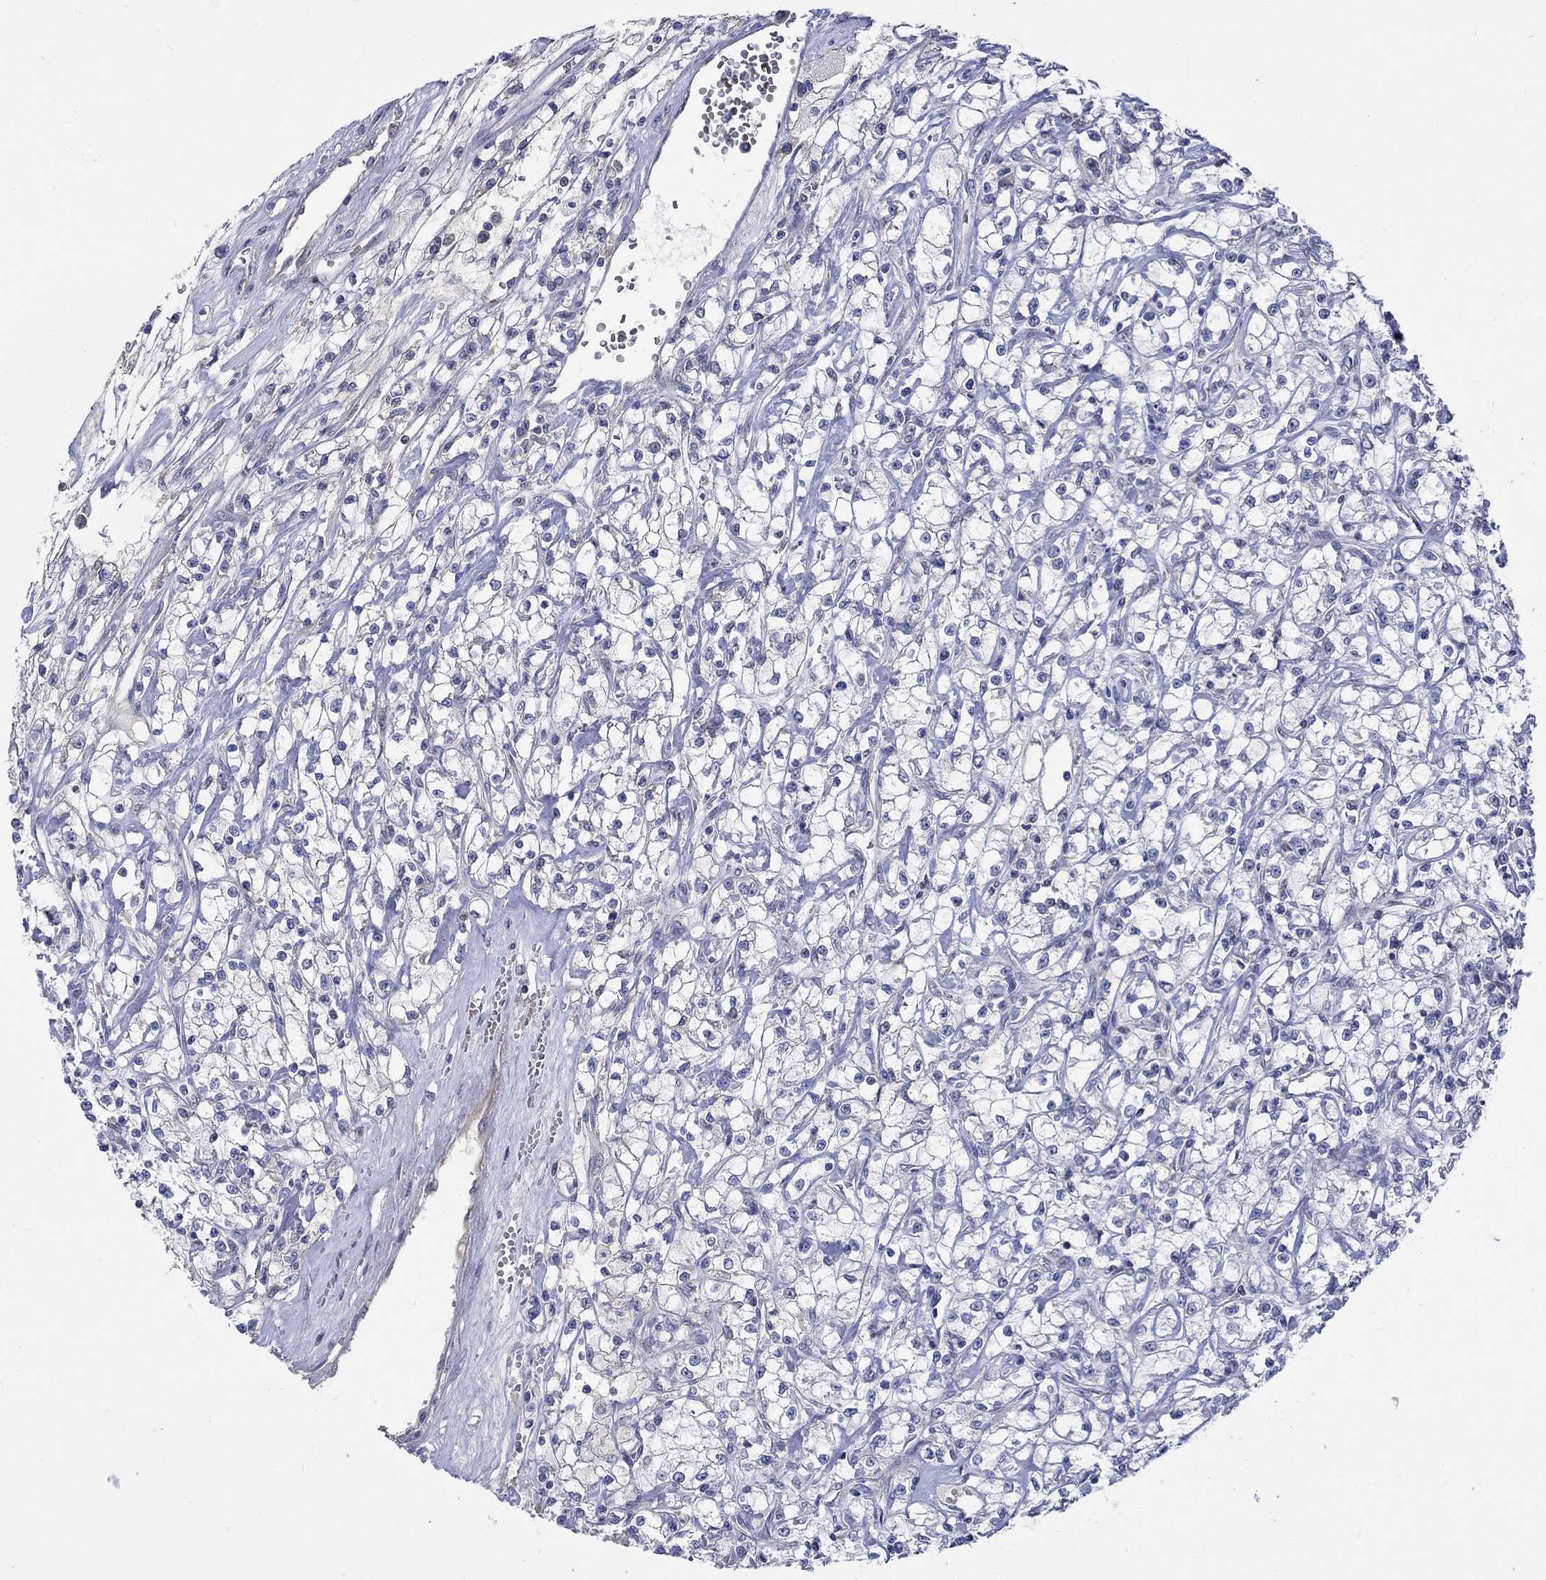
{"staining": {"intensity": "negative", "quantity": "none", "location": "none"}, "tissue": "renal cancer", "cell_type": "Tumor cells", "image_type": "cancer", "snomed": [{"axis": "morphology", "description": "Adenocarcinoma, NOS"}, {"axis": "topography", "description": "Kidney"}], "caption": "High power microscopy image of an immunohistochemistry photomicrograph of renal cancer (adenocarcinoma), revealing no significant positivity in tumor cells. The staining is performed using DAB brown chromogen with nuclei counter-stained in using hematoxylin.", "gene": "WASF1", "patient": {"sex": "female", "age": 59}}